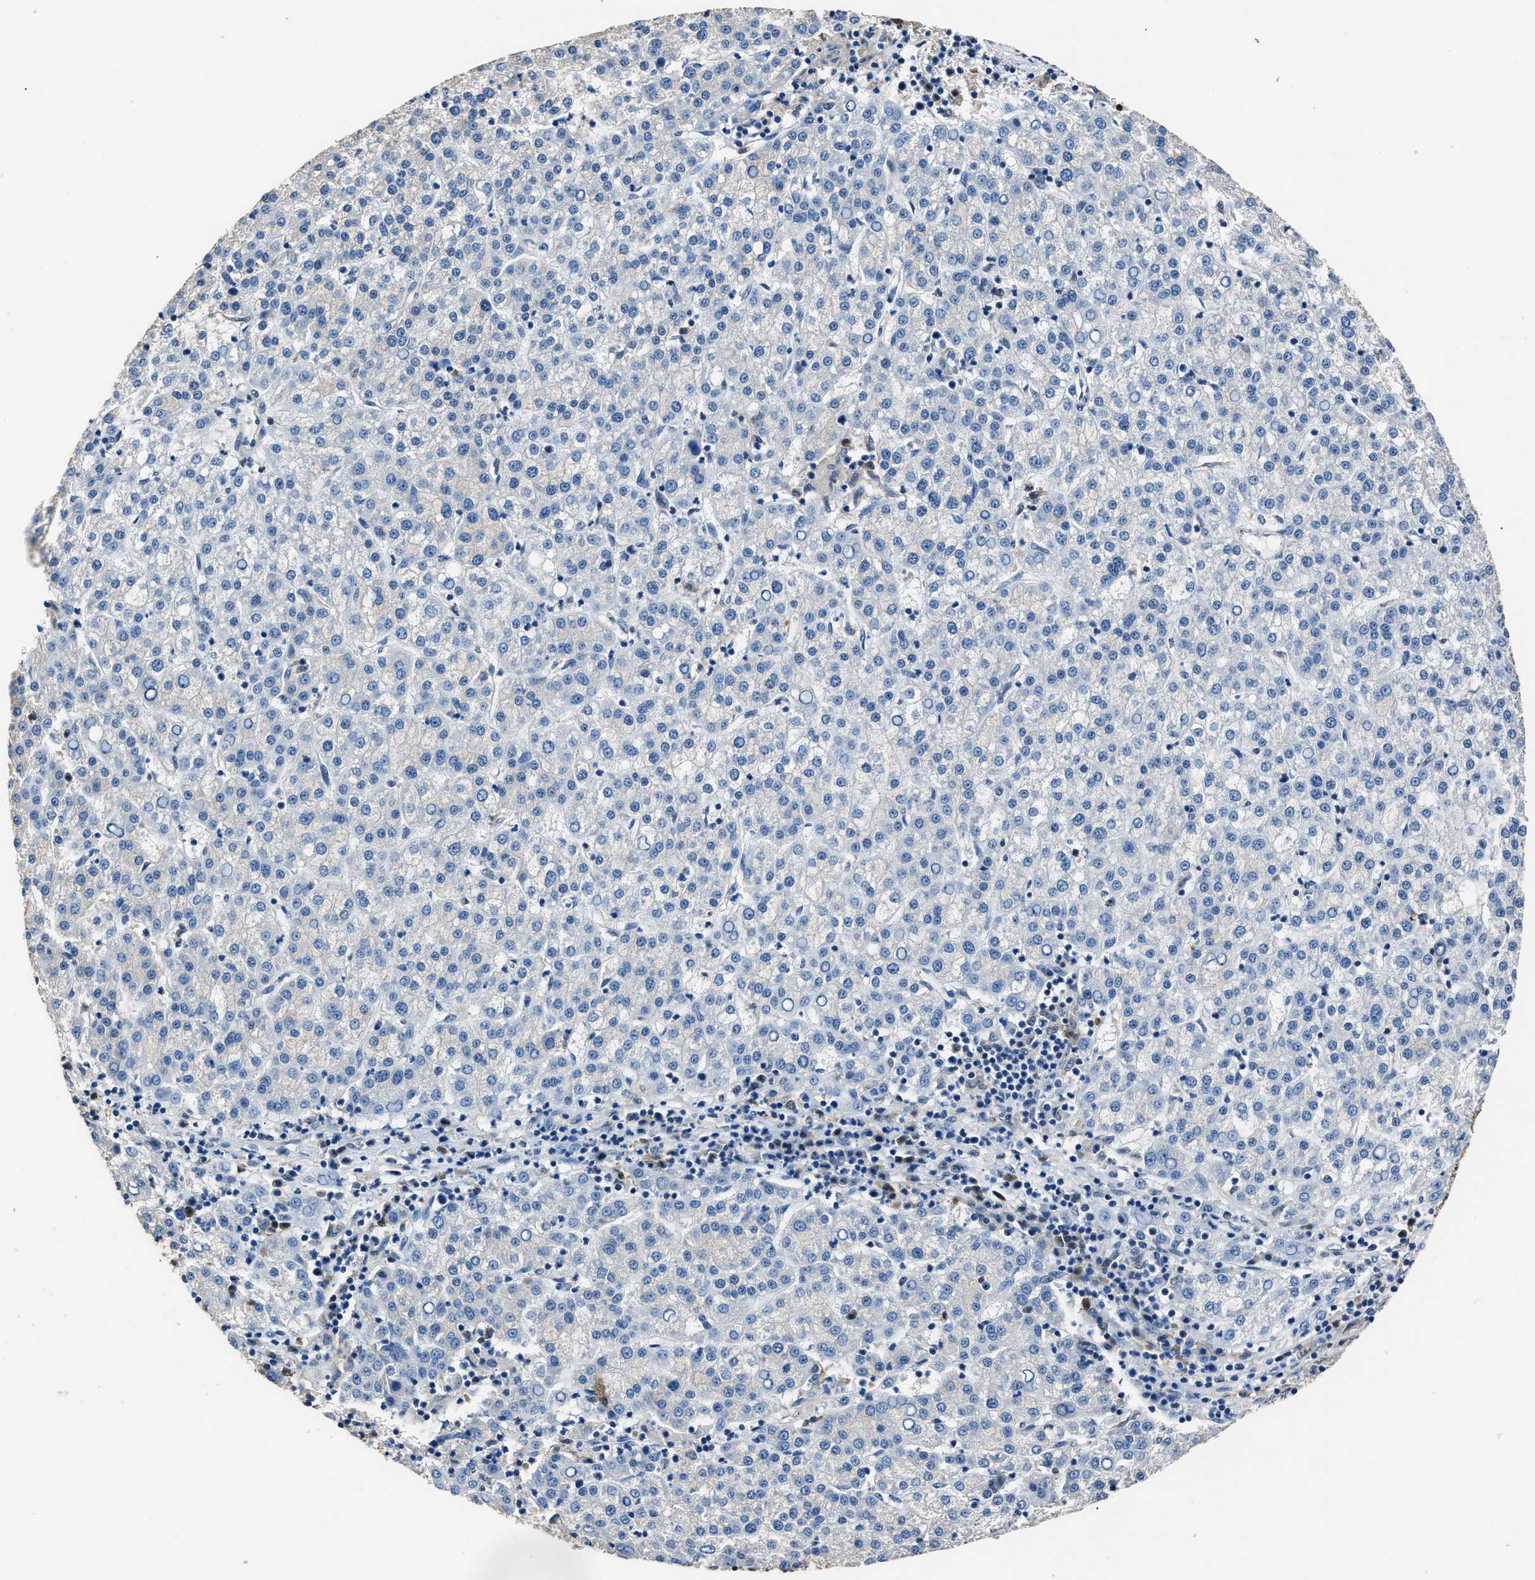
{"staining": {"intensity": "negative", "quantity": "none", "location": "none"}, "tissue": "liver cancer", "cell_type": "Tumor cells", "image_type": "cancer", "snomed": [{"axis": "morphology", "description": "Carcinoma, Hepatocellular, NOS"}, {"axis": "topography", "description": "Liver"}], "caption": "An IHC micrograph of liver cancer is shown. There is no staining in tumor cells of liver cancer.", "gene": "GSTP1", "patient": {"sex": "female", "age": 58}}